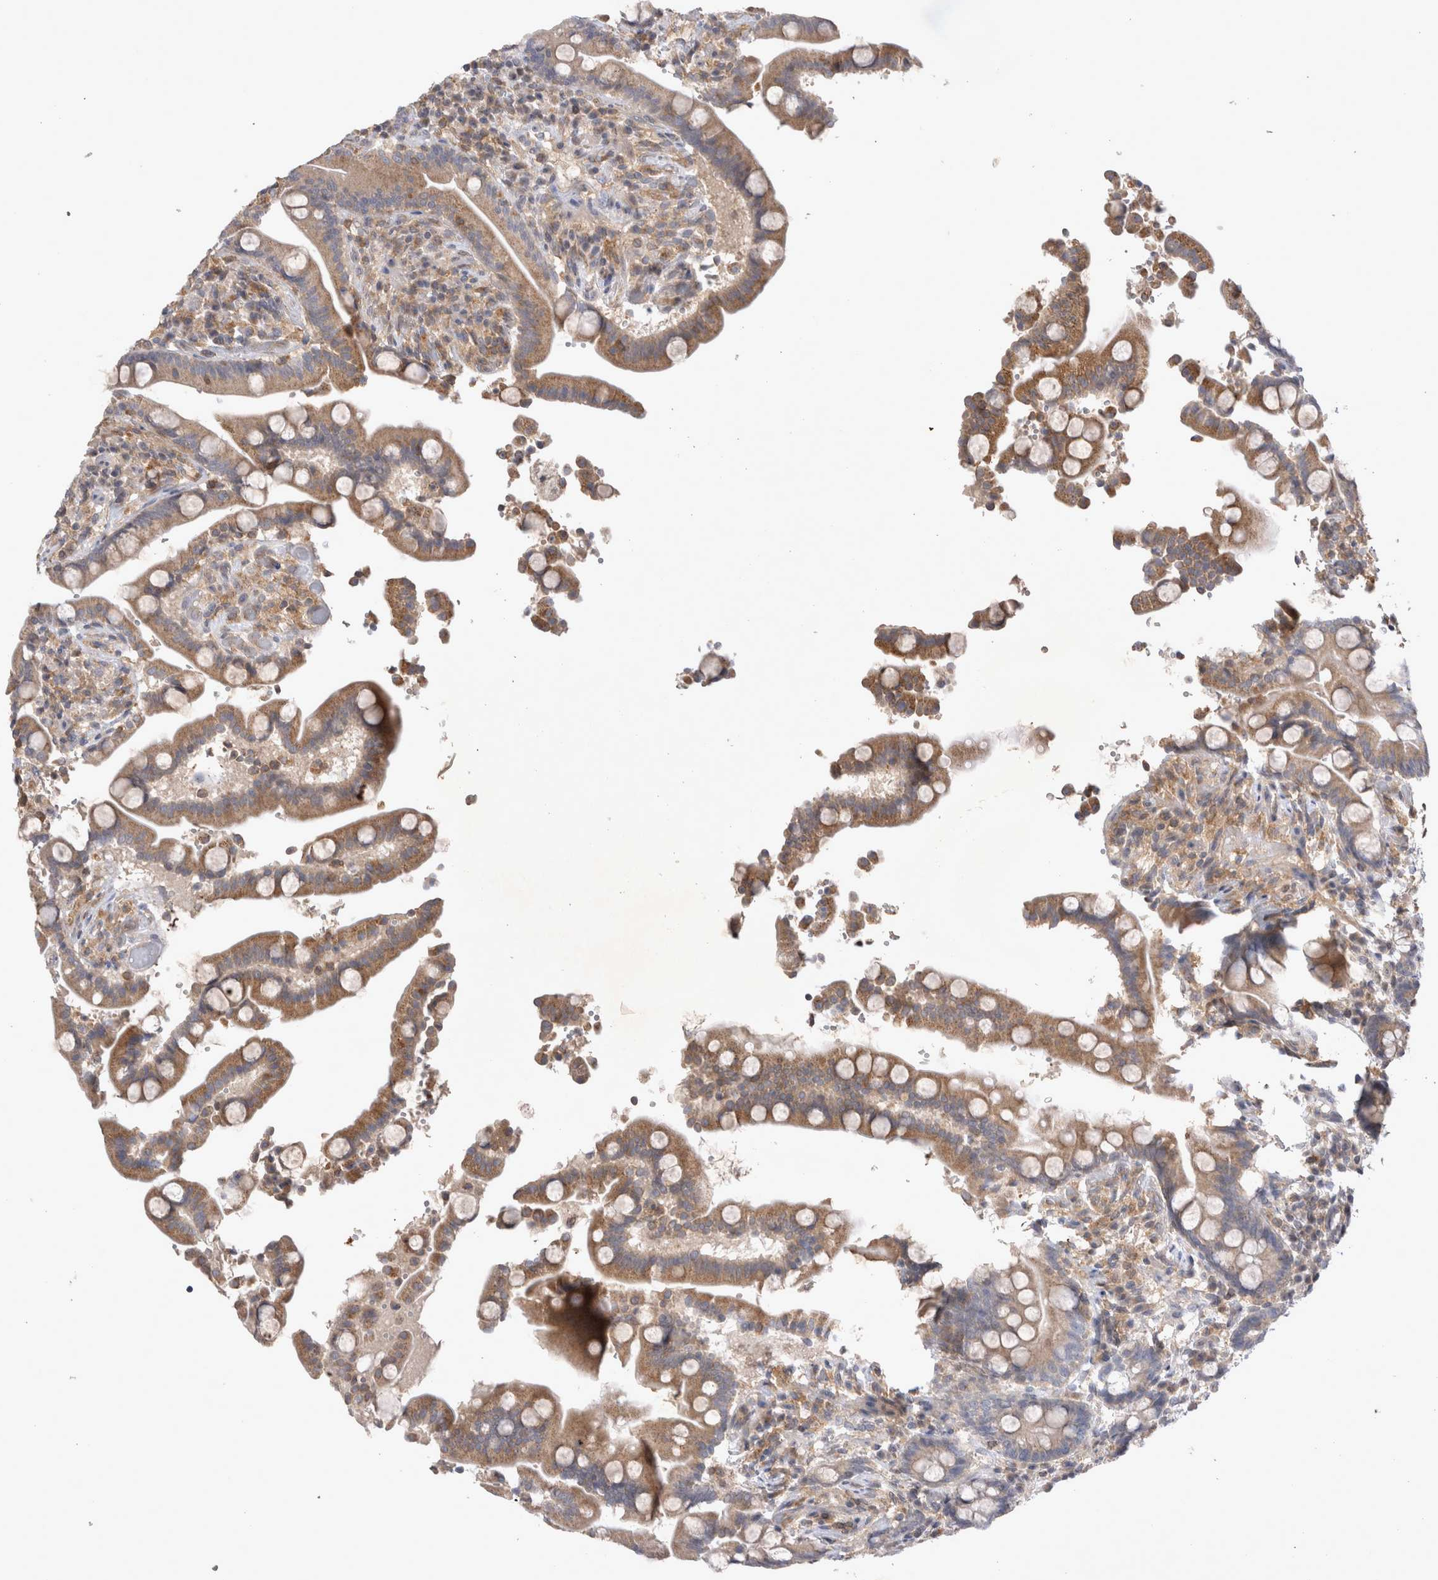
{"staining": {"intensity": "weak", "quantity": ">75%", "location": "cytoplasmic/membranous"}, "tissue": "colon", "cell_type": "Endothelial cells", "image_type": "normal", "snomed": [{"axis": "morphology", "description": "Normal tissue, NOS"}, {"axis": "topography", "description": "Colon"}], "caption": "Unremarkable colon demonstrates weak cytoplasmic/membranous staining in about >75% of endothelial cells, visualized by immunohistochemistry.", "gene": "SRD5A3", "patient": {"sex": "male", "age": 73}}